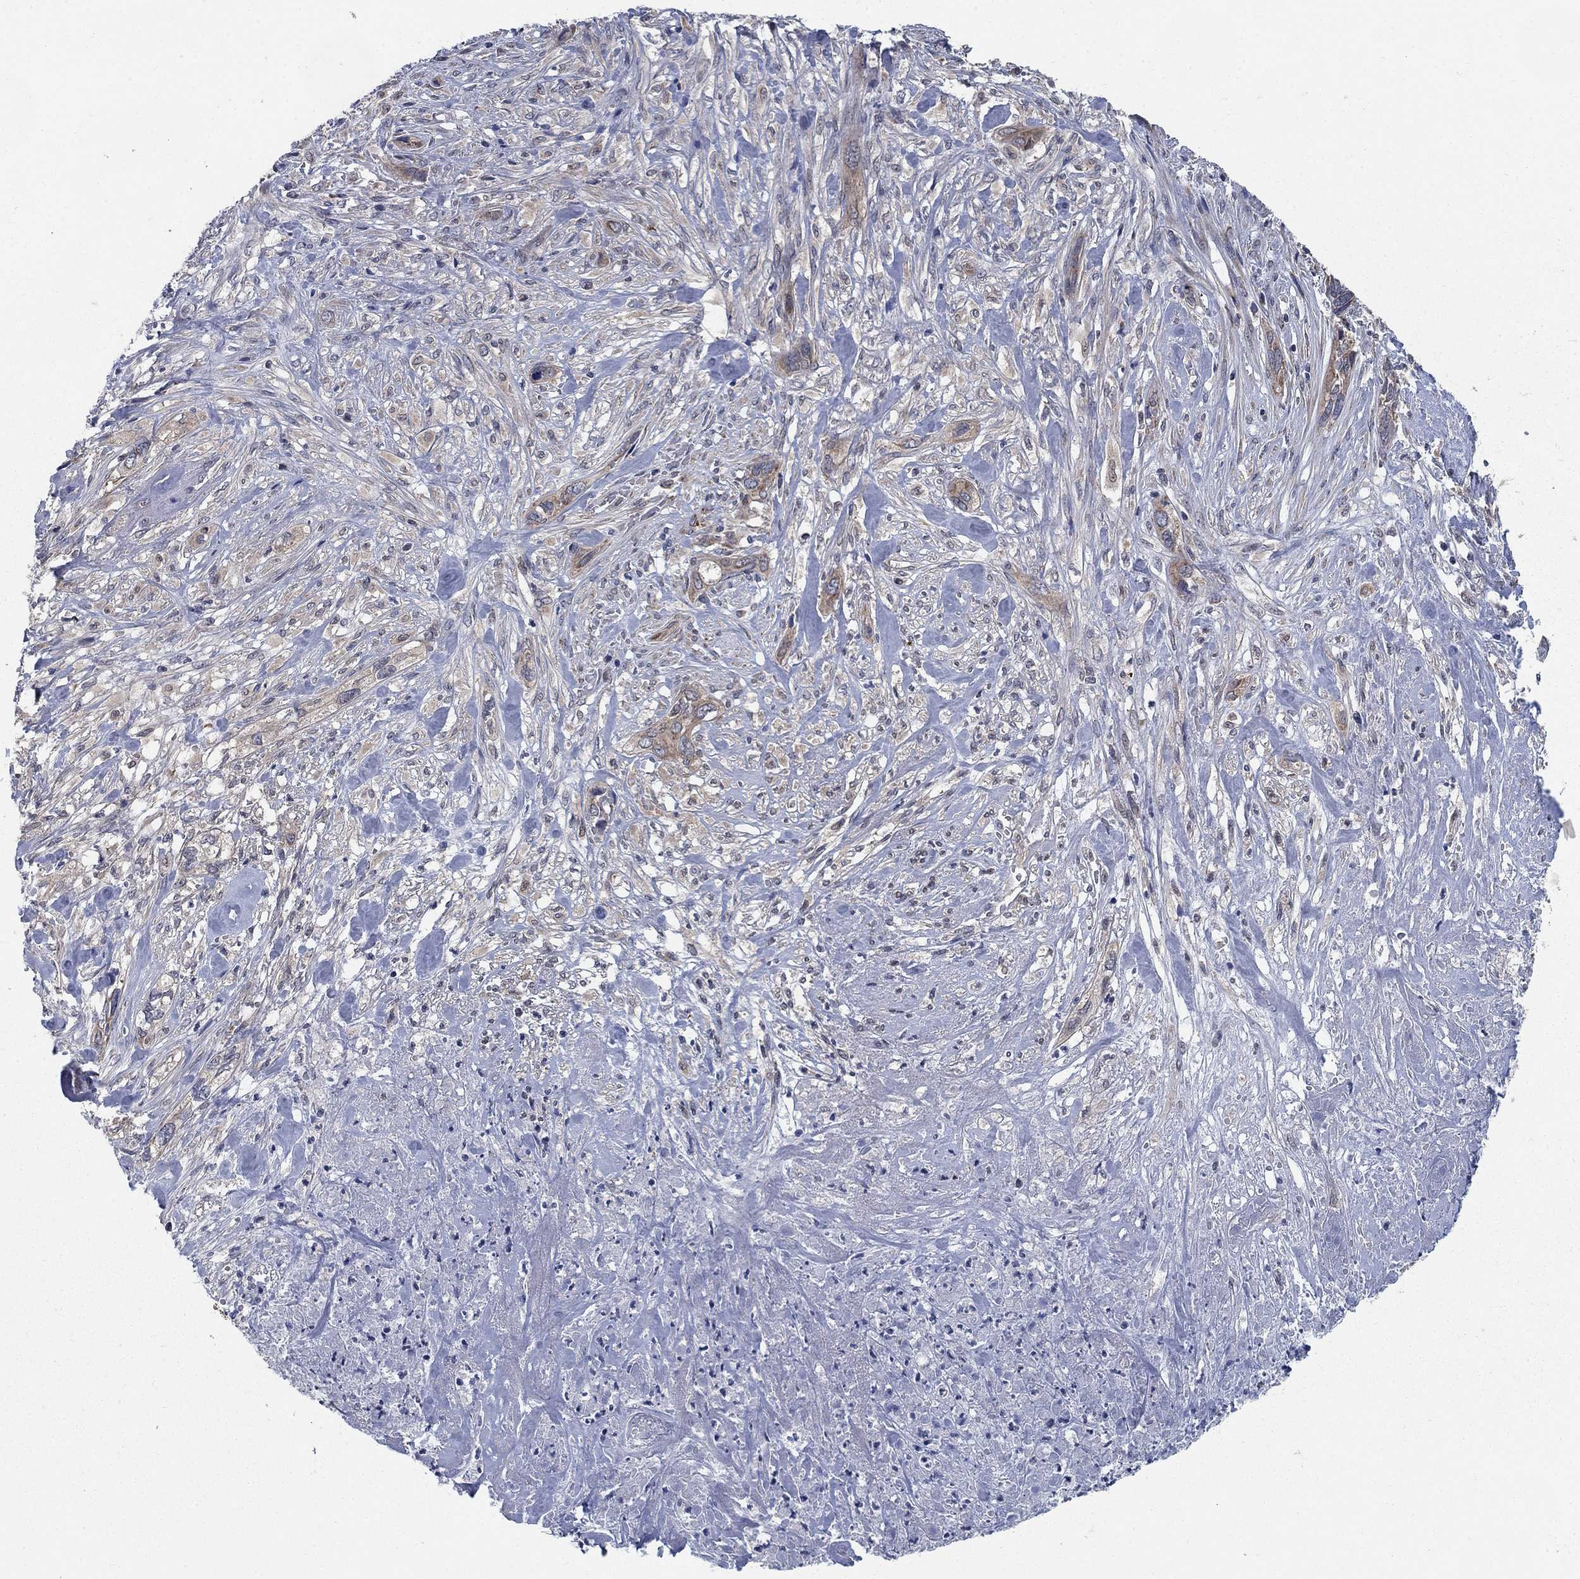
{"staining": {"intensity": "moderate", "quantity": "<25%", "location": "cytoplasmic/membranous"}, "tissue": "cervical cancer", "cell_type": "Tumor cells", "image_type": "cancer", "snomed": [{"axis": "morphology", "description": "Squamous cell carcinoma, NOS"}, {"axis": "topography", "description": "Cervix"}], "caption": "Tumor cells exhibit moderate cytoplasmic/membranous staining in approximately <25% of cells in cervical squamous cell carcinoma.", "gene": "NME7", "patient": {"sex": "female", "age": 57}}